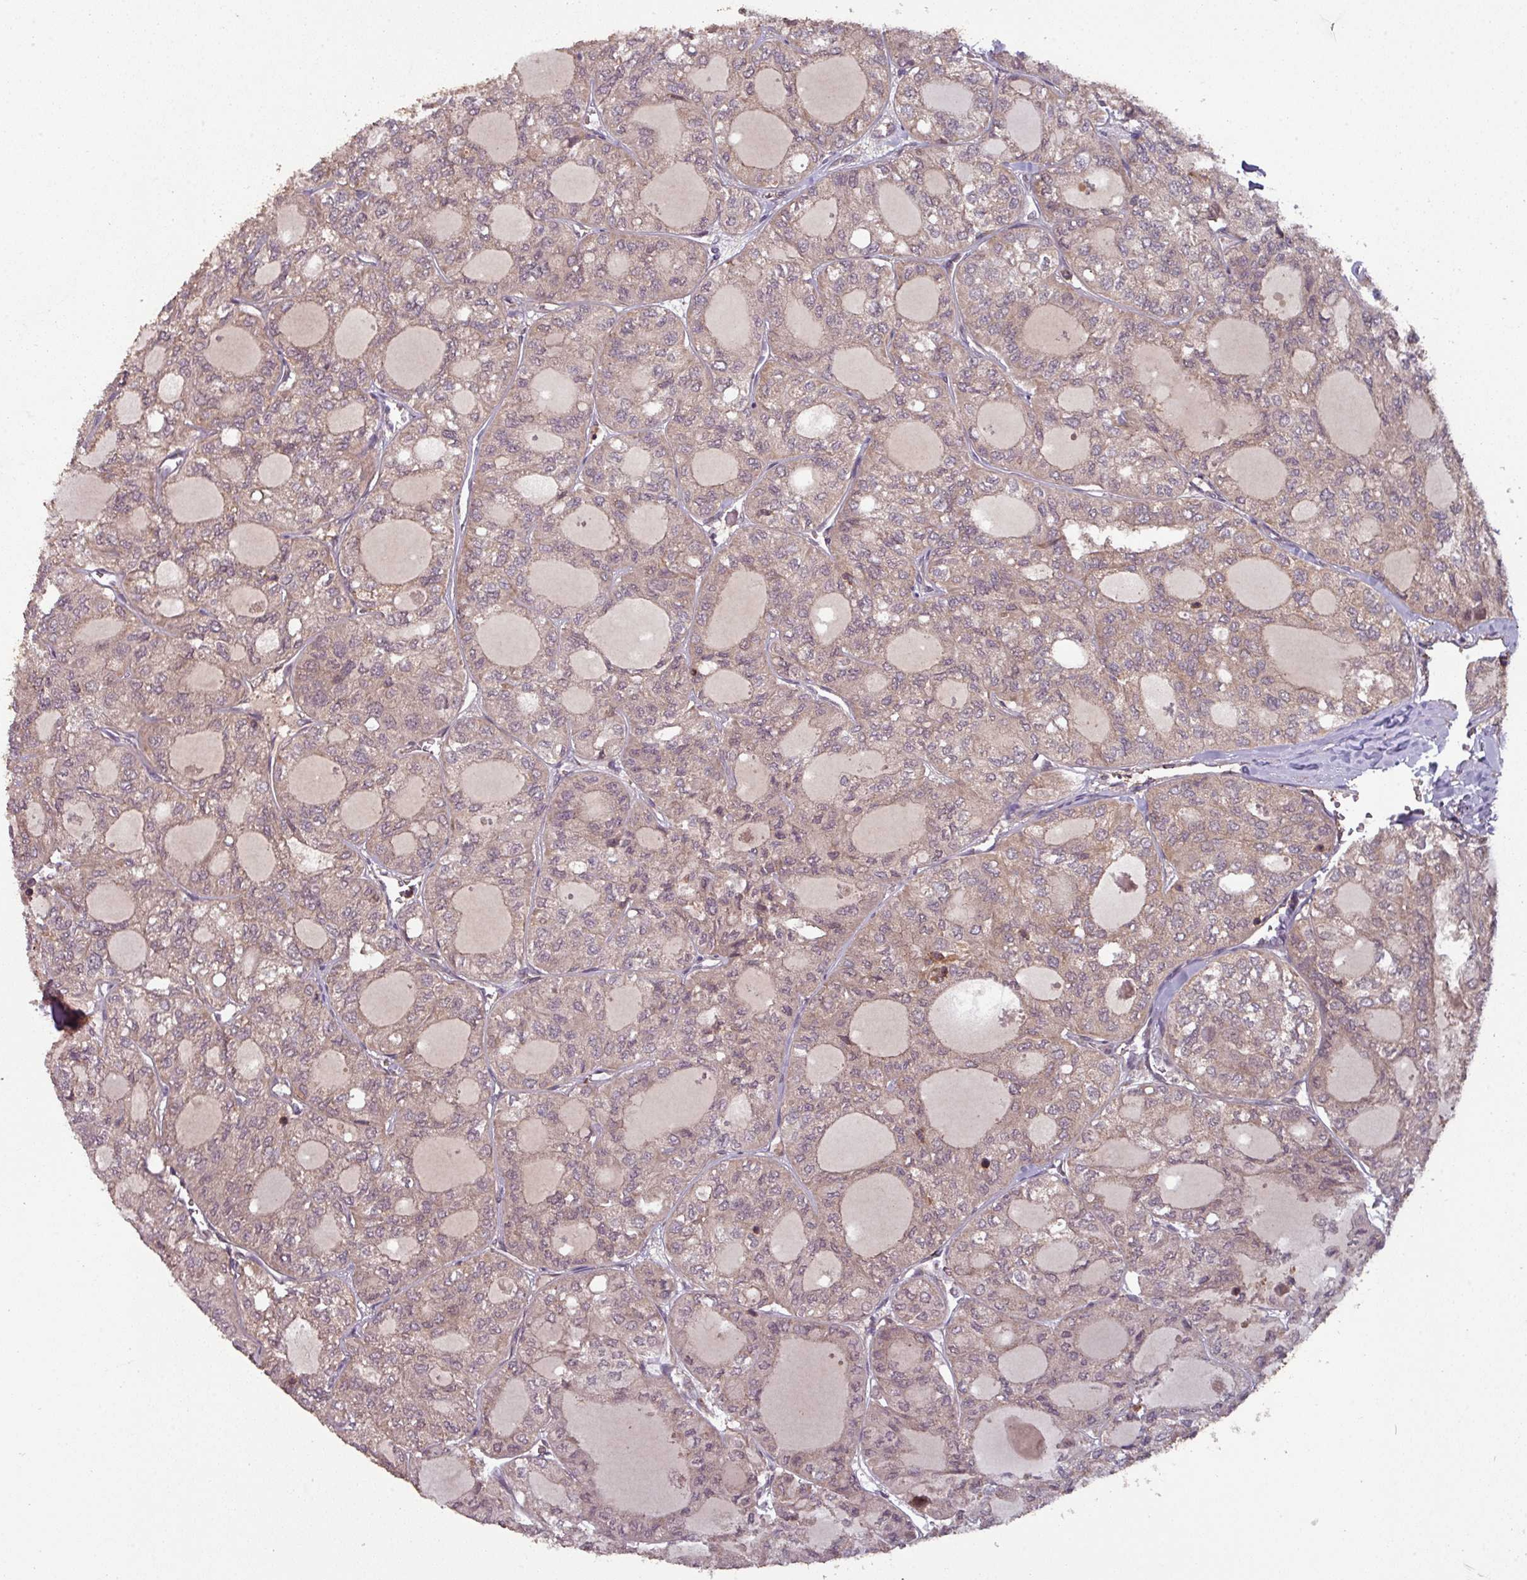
{"staining": {"intensity": "weak", "quantity": "<25%", "location": "cytoplasmic/membranous"}, "tissue": "thyroid cancer", "cell_type": "Tumor cells", "image_type": "cancer", "snomed": [{"axis": "morphology", "description": "Follicular adenoma carcinoma, NOS"}, {"axis": "topography", "description": "Thyroid gland"}], "caption": "Image shows no significant protein staining in tumor cells of thyroid follicular adenoma carcinoma.", "gene": "GSKIP", "patient": {"sex": "male", "age": 75}}